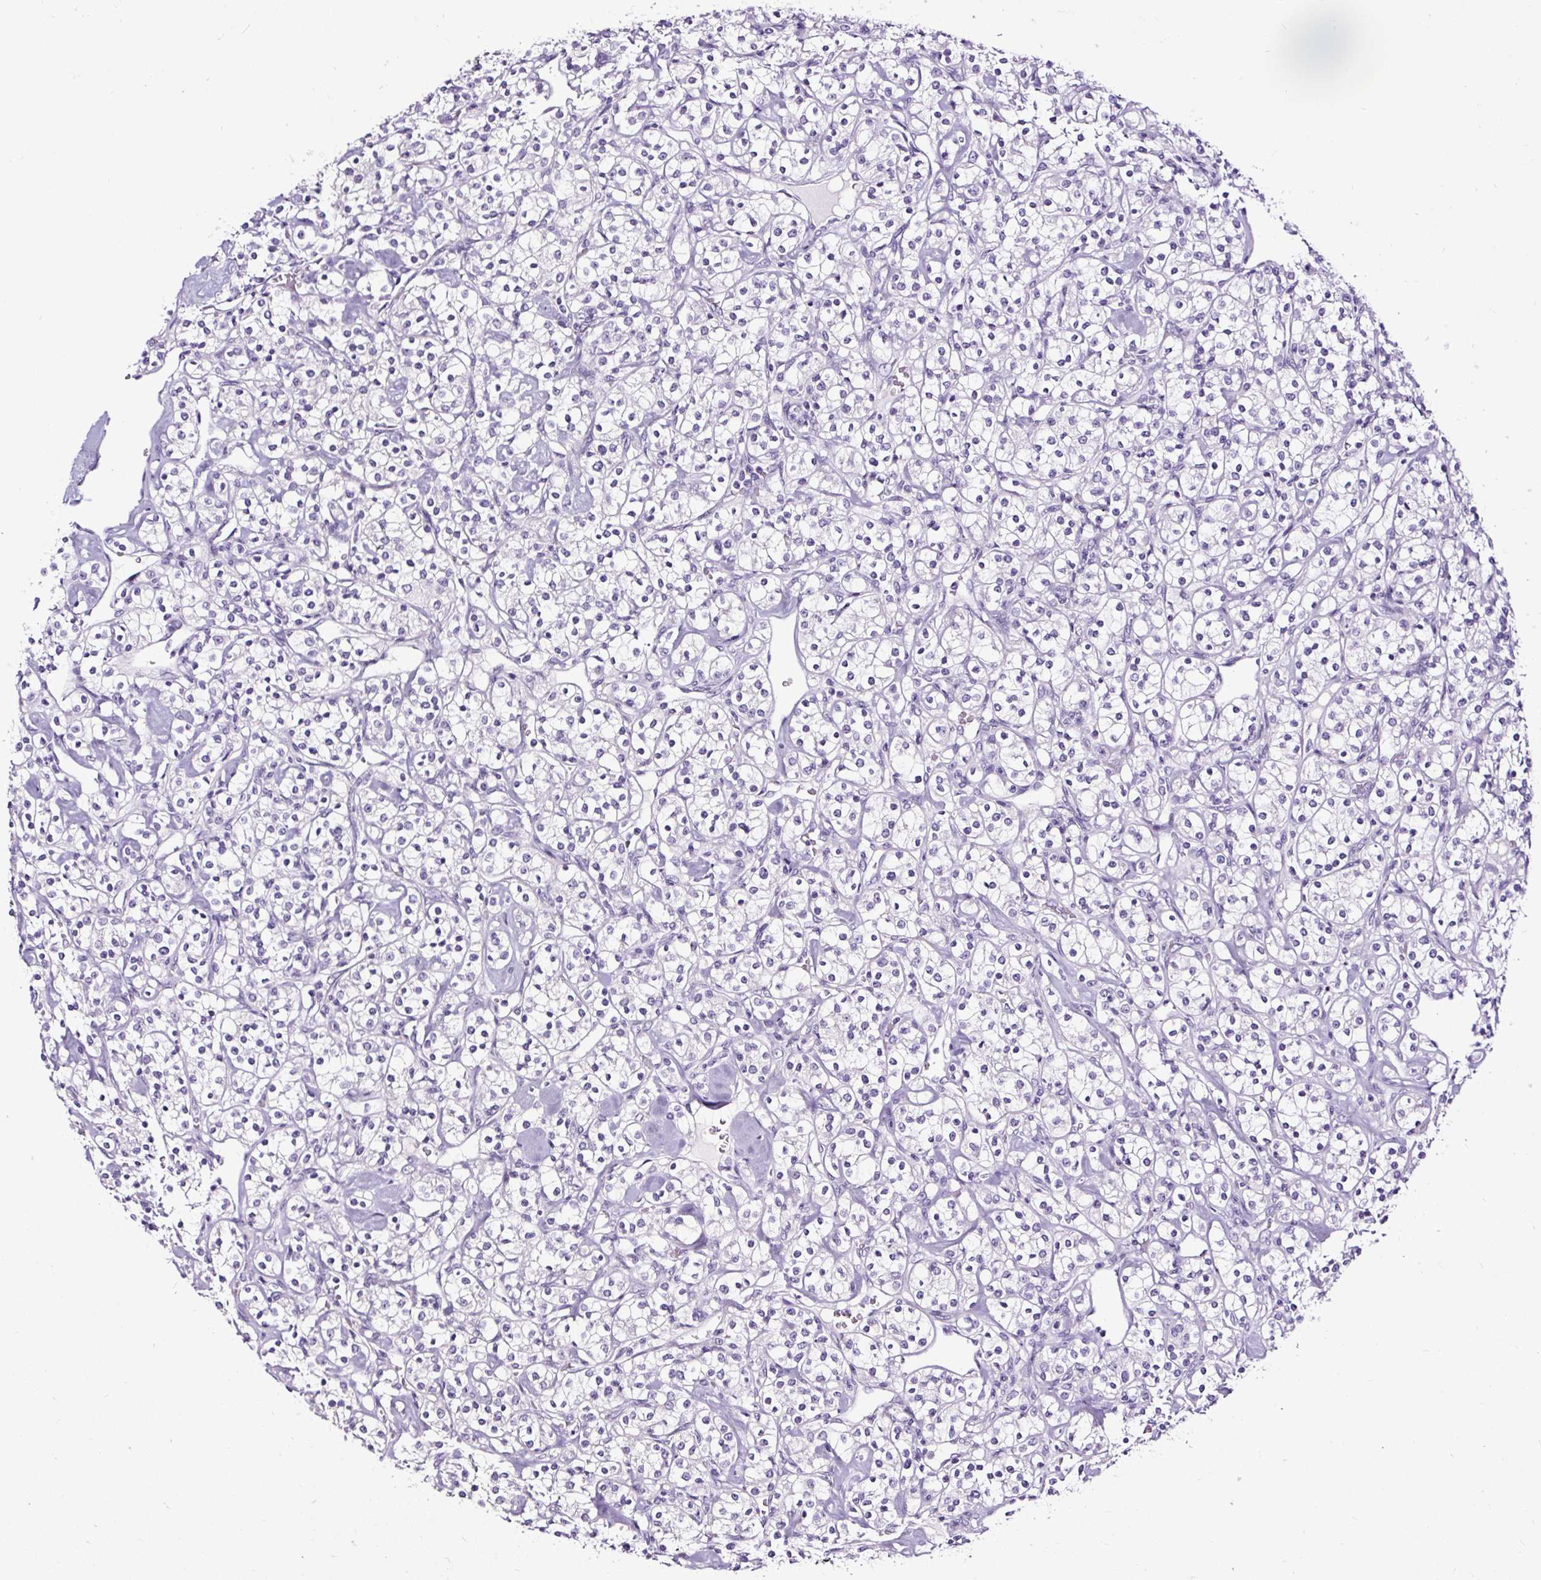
{"staining": {"intensity": "negative", "quantity": "none", "location": "none"}, "tissue": "renal cancer", "cell_type": "Tumor cells", "image_type": "cancer", "snomed": [{"axis": "morphology", "description": "Adenocarcinoma, NOS"}, {"axis": "topography", "description": "Kidney"}], "caption": "Tumor cells are negative for protein expression in human renal cancer (adenocarcinoma).", "gene": "SLC7A8", "patient": {"sex": "male", "age": 77}}